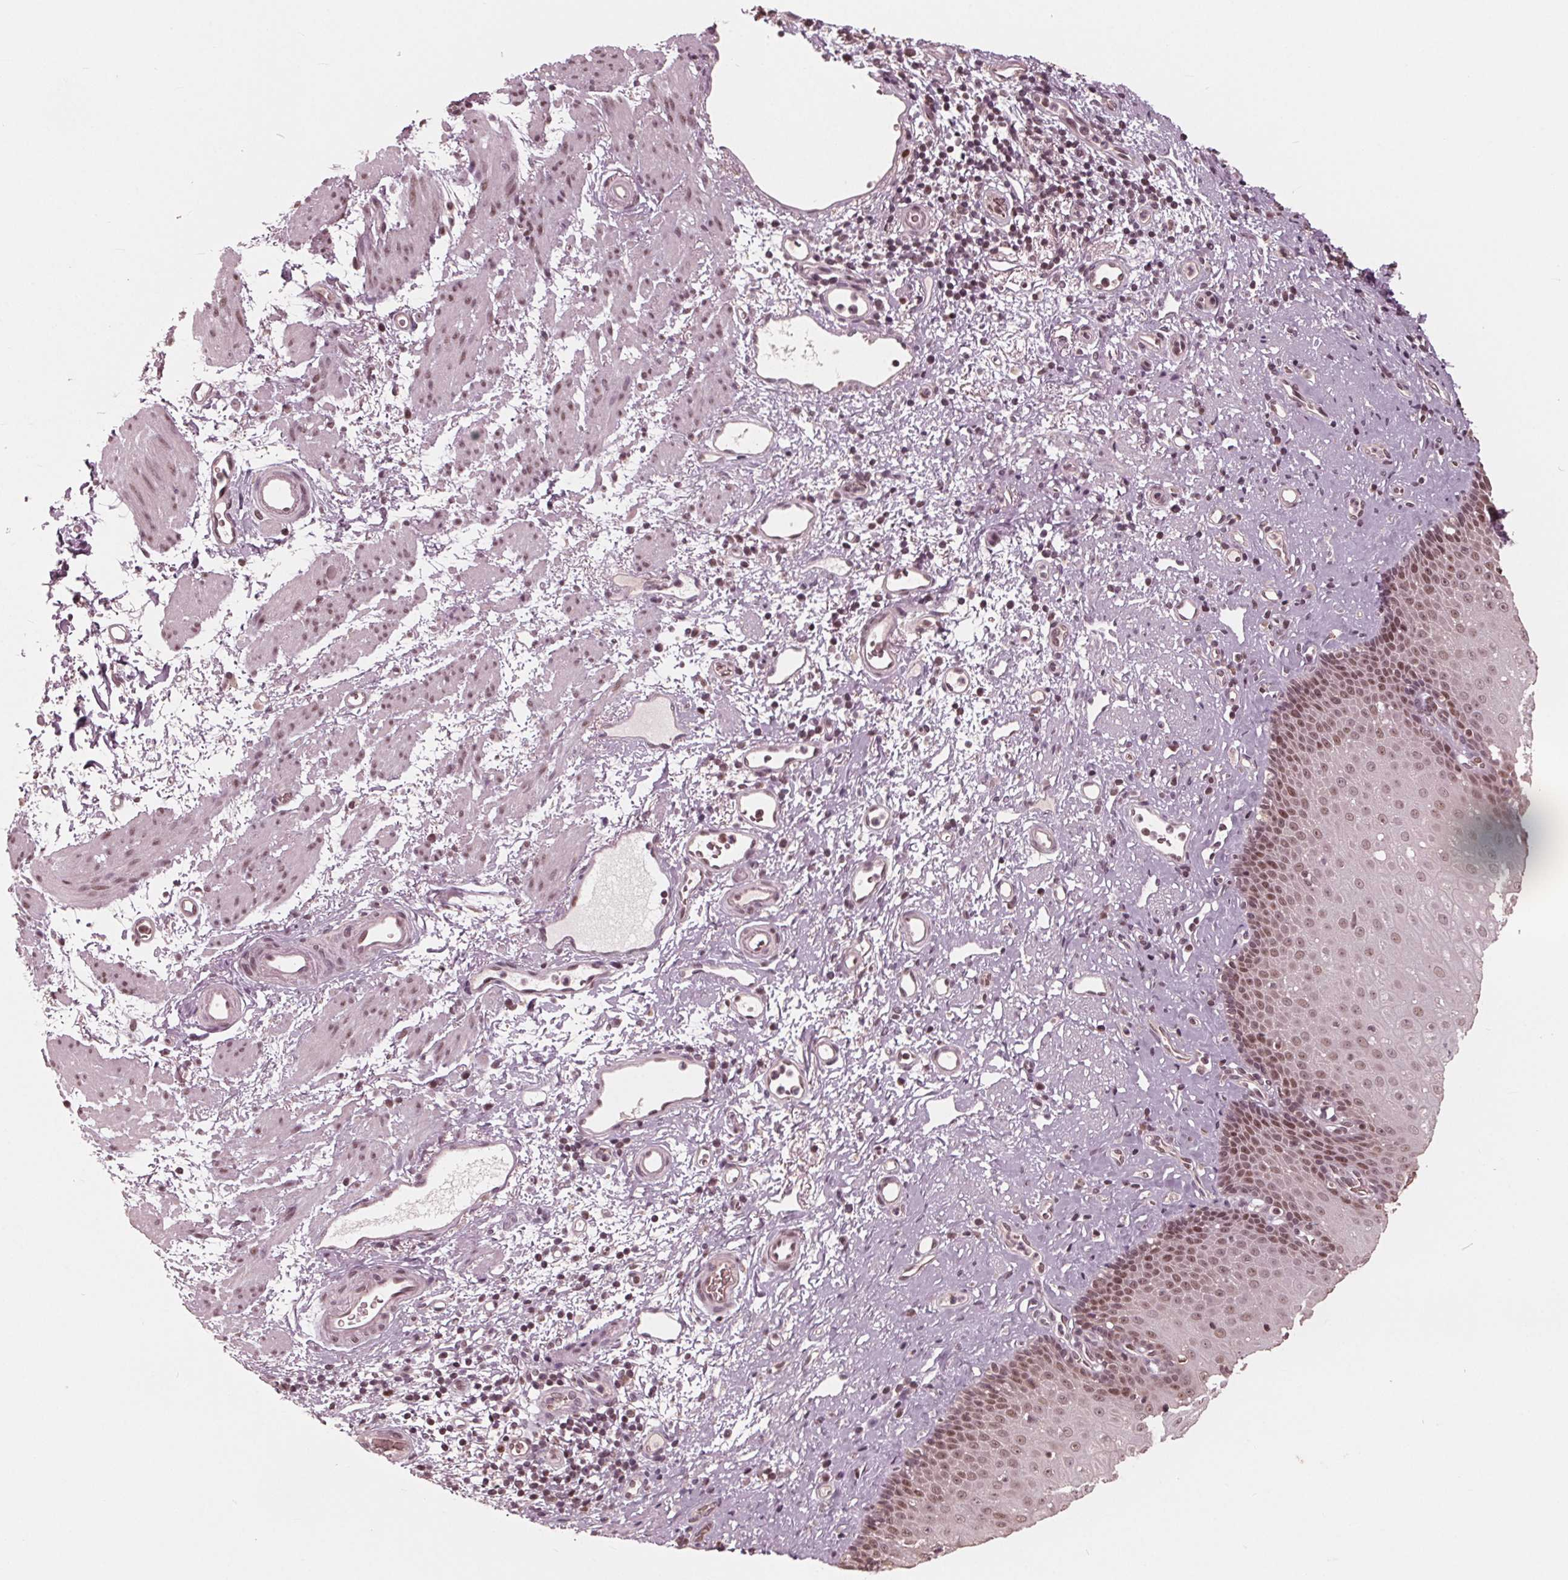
{"staining": {"intensity": "moderate", "quantity": ">75%", "location": "nuclear"}, "tissue": "esophagus", "cell_type": "Squamous epithelial cells", "image_type": "normal", "snomed": [{"axis": "morphology", "description": "Normal tissue, NOS"}, {"axis": "topography", "description": "Esophagus"}], "caption": "The micrograph shows immunohistochemical staining of benign esophagus. There is moderate nuclear positivity is seen in about >75% of squamous epithelial cells. The protein is stained brown, and the nuclei are stained in blue (DAB (3,3'-diaminobenzidine) IHC with brightfield microscopy, high magnification).", "gene": "HIRIP3", "patient": {"sex": "female", "age": 68}}